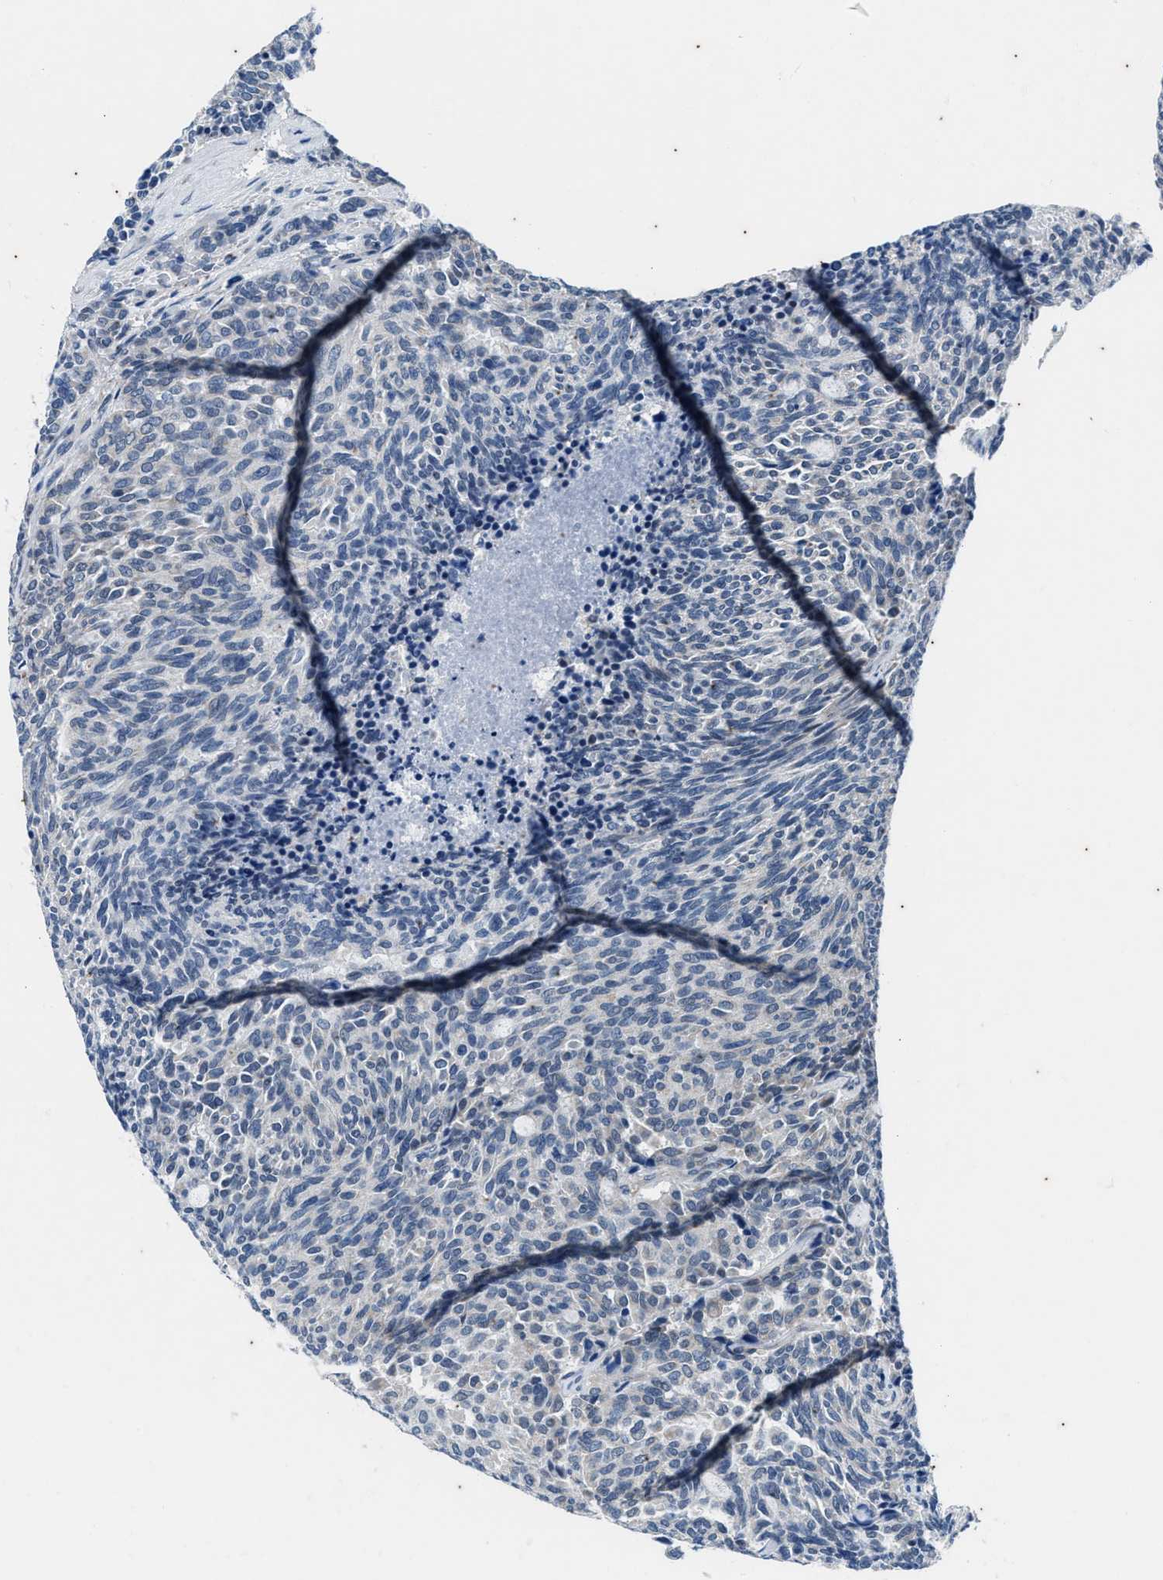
{"staining": {"intensity": "negative", "quantity": "none", "location": "none"}, "tissue": "carcinoid", "cell_type": "Tumor cells", "image_type": "cancer", "snomed": [{"axis": "morphology", "description": "Carcinoid, malignant, NOS"}, {"axis": "topography", "description": "Pancreas"}], "caption": "DAB immunohistochemical staining of malignant carcinoid shows no significant staining in tumor cells.", "gene": "KIF24", "patient": {"sex": "female", "age": 54}}